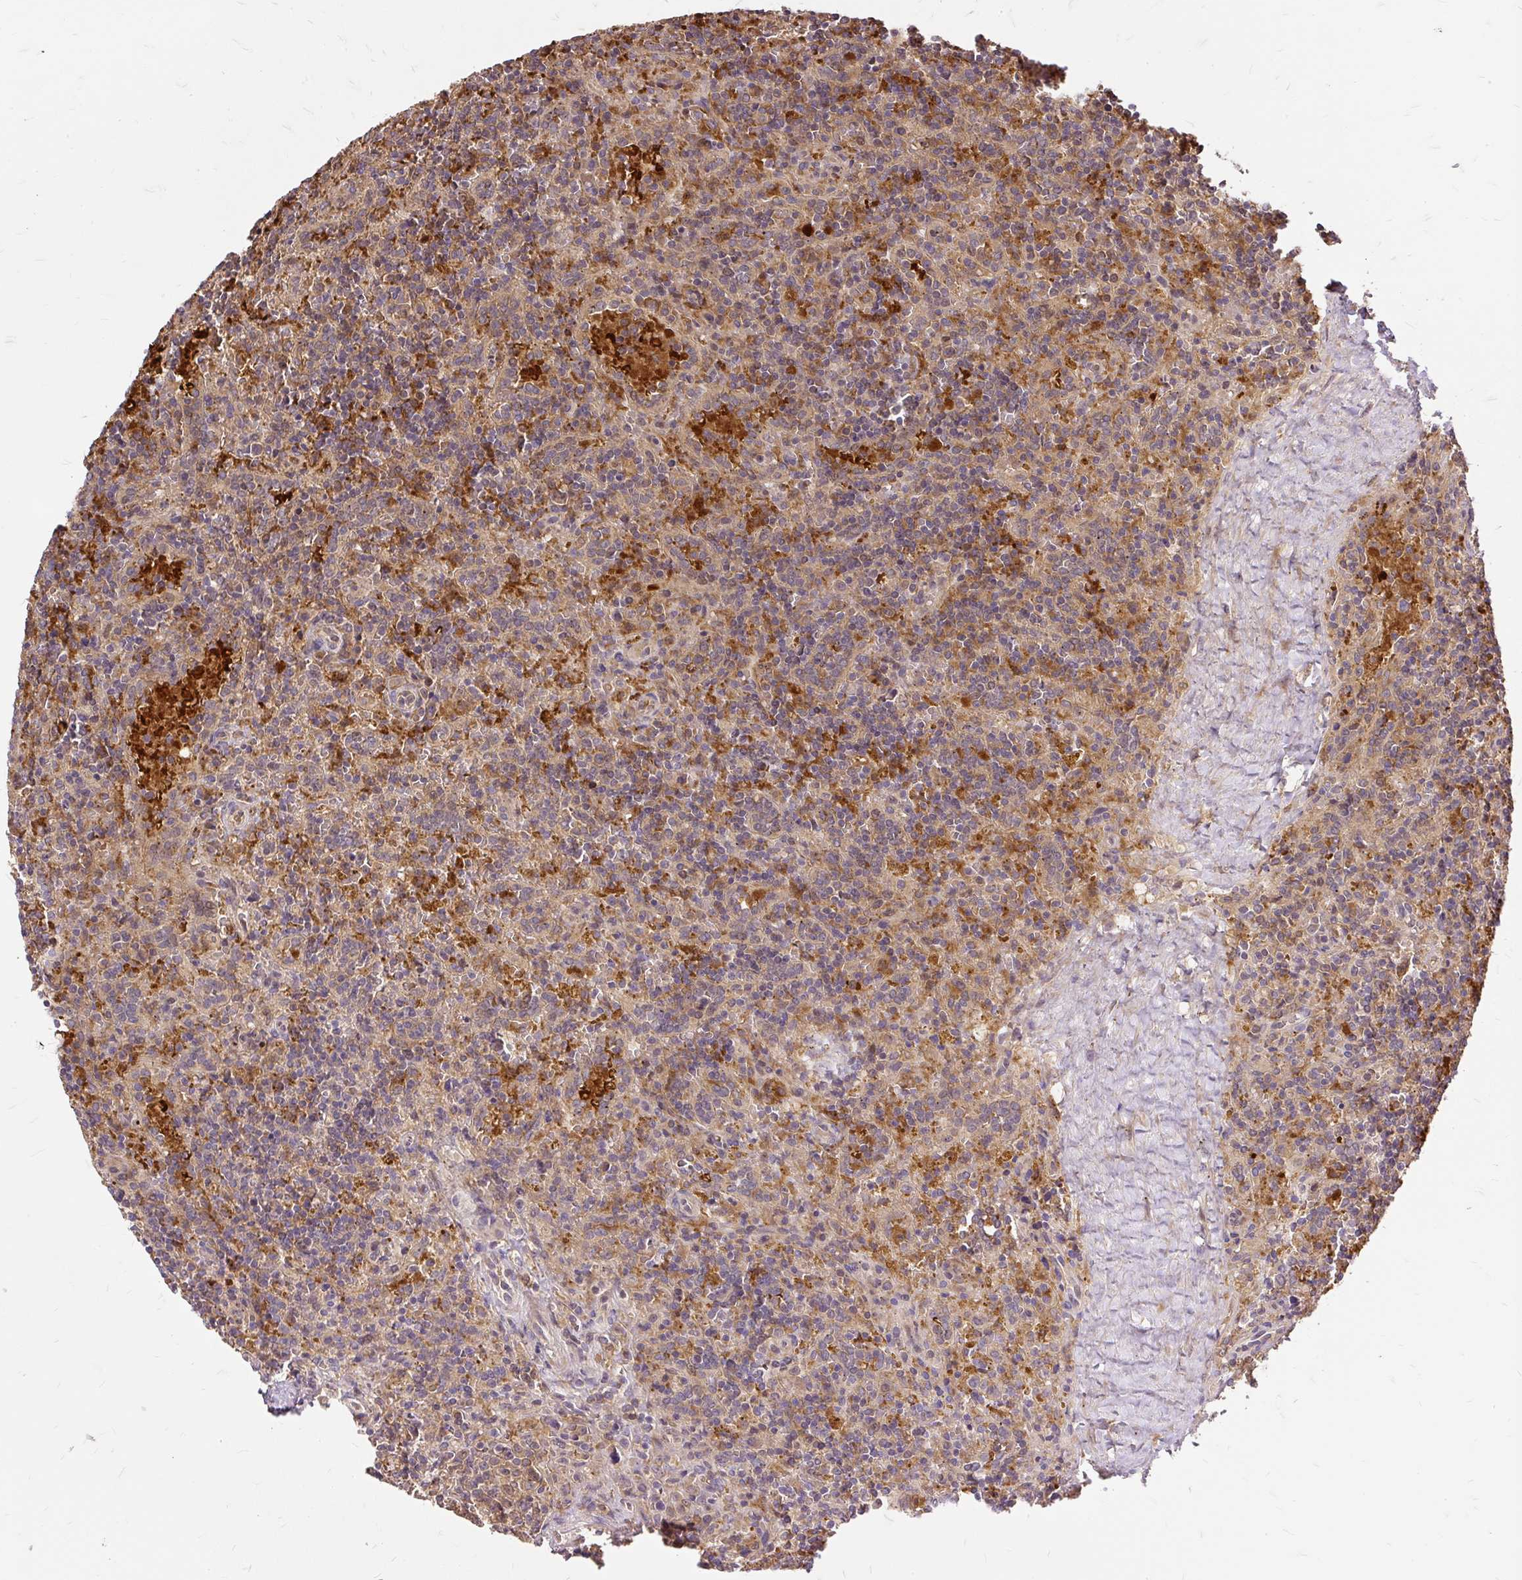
{"staining": {"intensity": "weak", "quantity": "<25%", "location": "cytoplasmic/membranous"}, "tissue": "lymphoma", "cell_type": "Tumor cells", "image_type": "cancer", "snomed": [{"axis": "morphology", "description": "Malignant lymphoma, non-Hodgkin's type, Low grade"}, {"axis": "topography", "description": "Spleen"}], "caption": "The immunohistochemistry histopathology image has no significant staining in tumor cells of low-grade malignant lymphoma, non-Hodgkin's type tissue.", "gene": "AP5S1", "patient": {"sex": "male", "age": 67}}